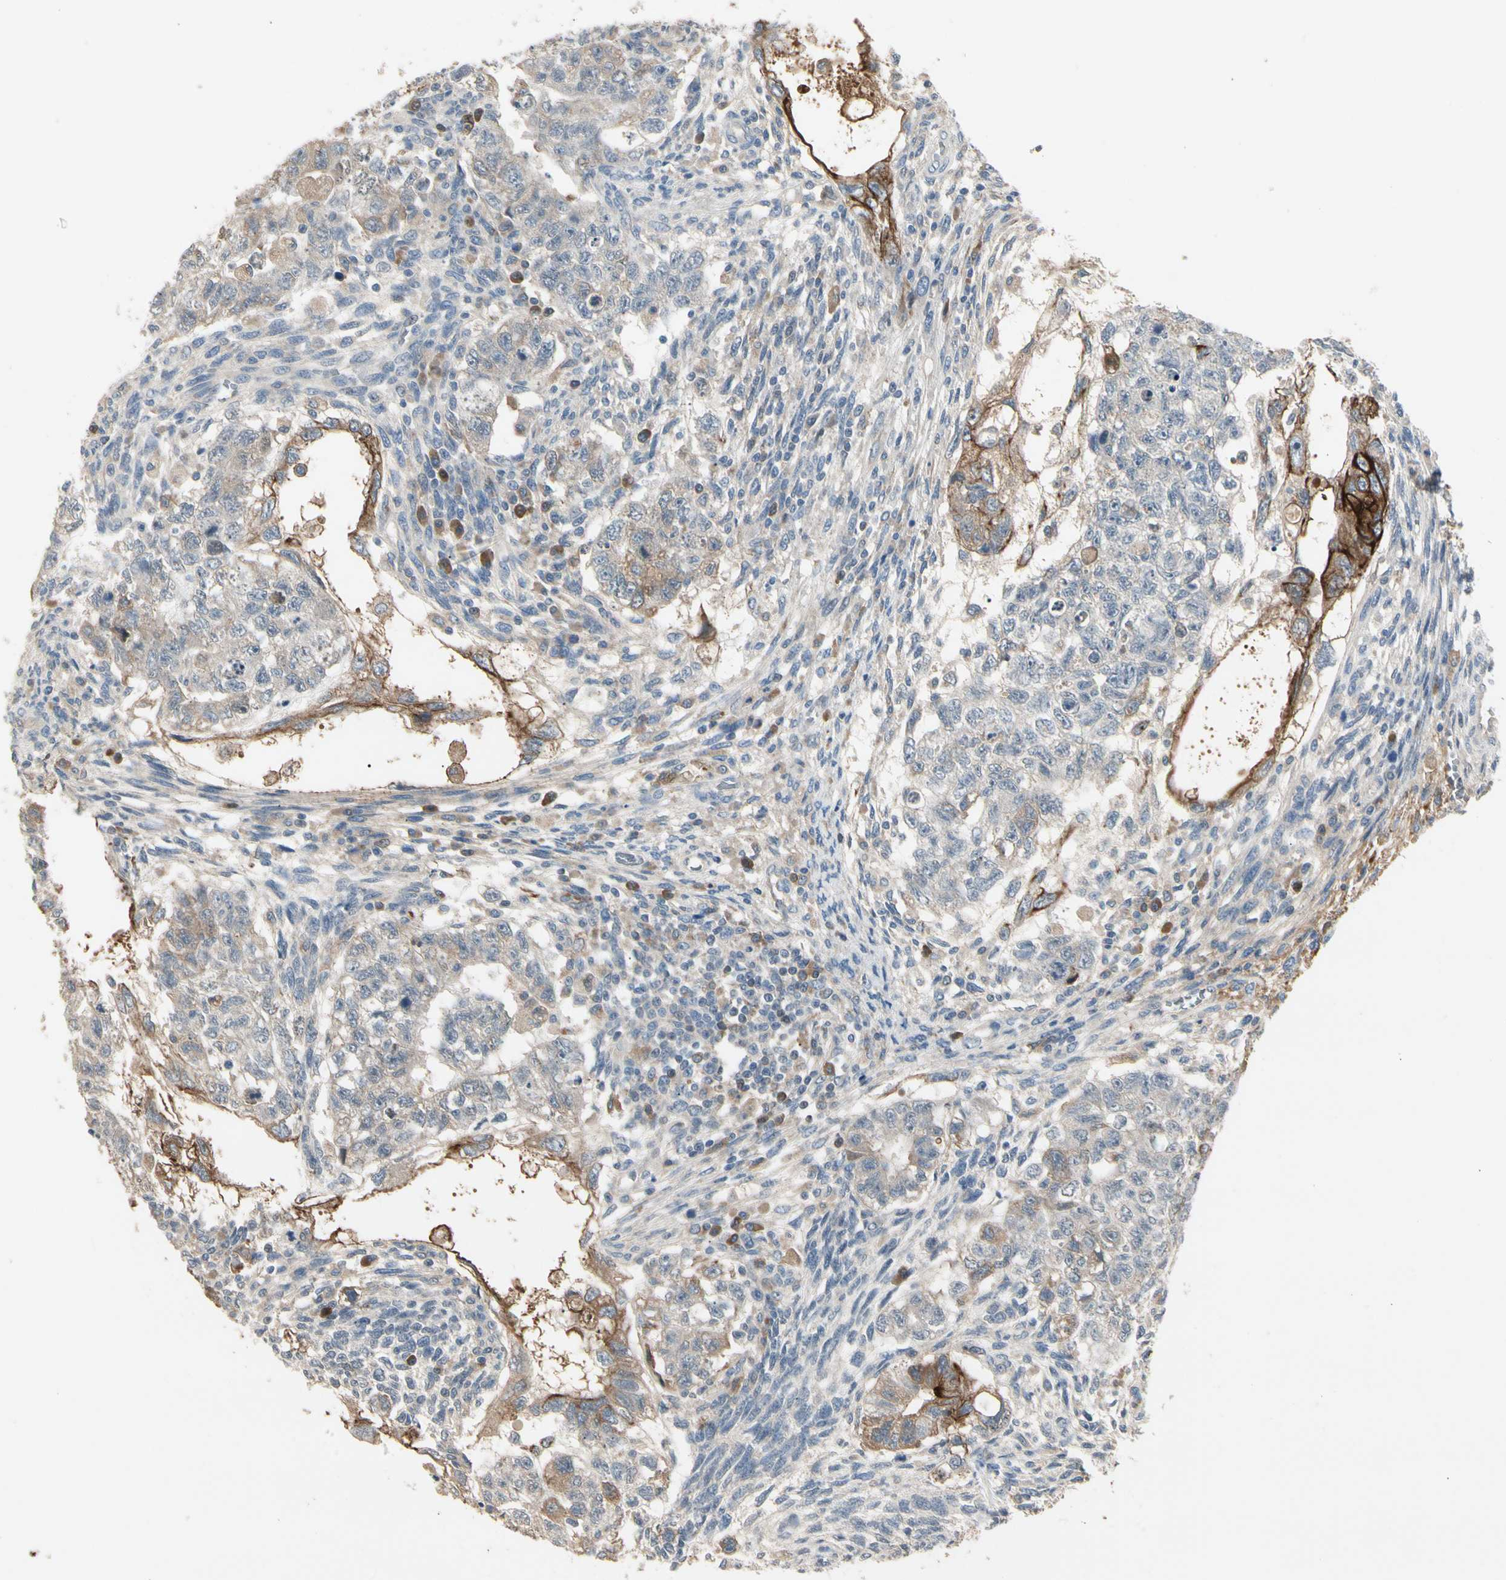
{"staining": {"intensity": "weak", "quantity": "25%-75%", "location": "cytoplasmic/membranous"}, "tissue": "testis cancer", "cell_type": "Tumor cells", "image_type": "cancer", "snomed": [{"axis": "morphology", "description": "Normal tissue, NOS"}, {"axis": "morphology", "description": "Carcinoma, Embryonal, NOS"}, {"axis": "topography", "description": "Testis"}], "caption": "Embryonal carcinoma (testis) stained for a protein (brown) exhibits weak cytoplasmic/membranous positive expression in about 25%-75% of tumor cells.", "gene": "SKIL", "patient": {"sex": "male", "age": 36}}